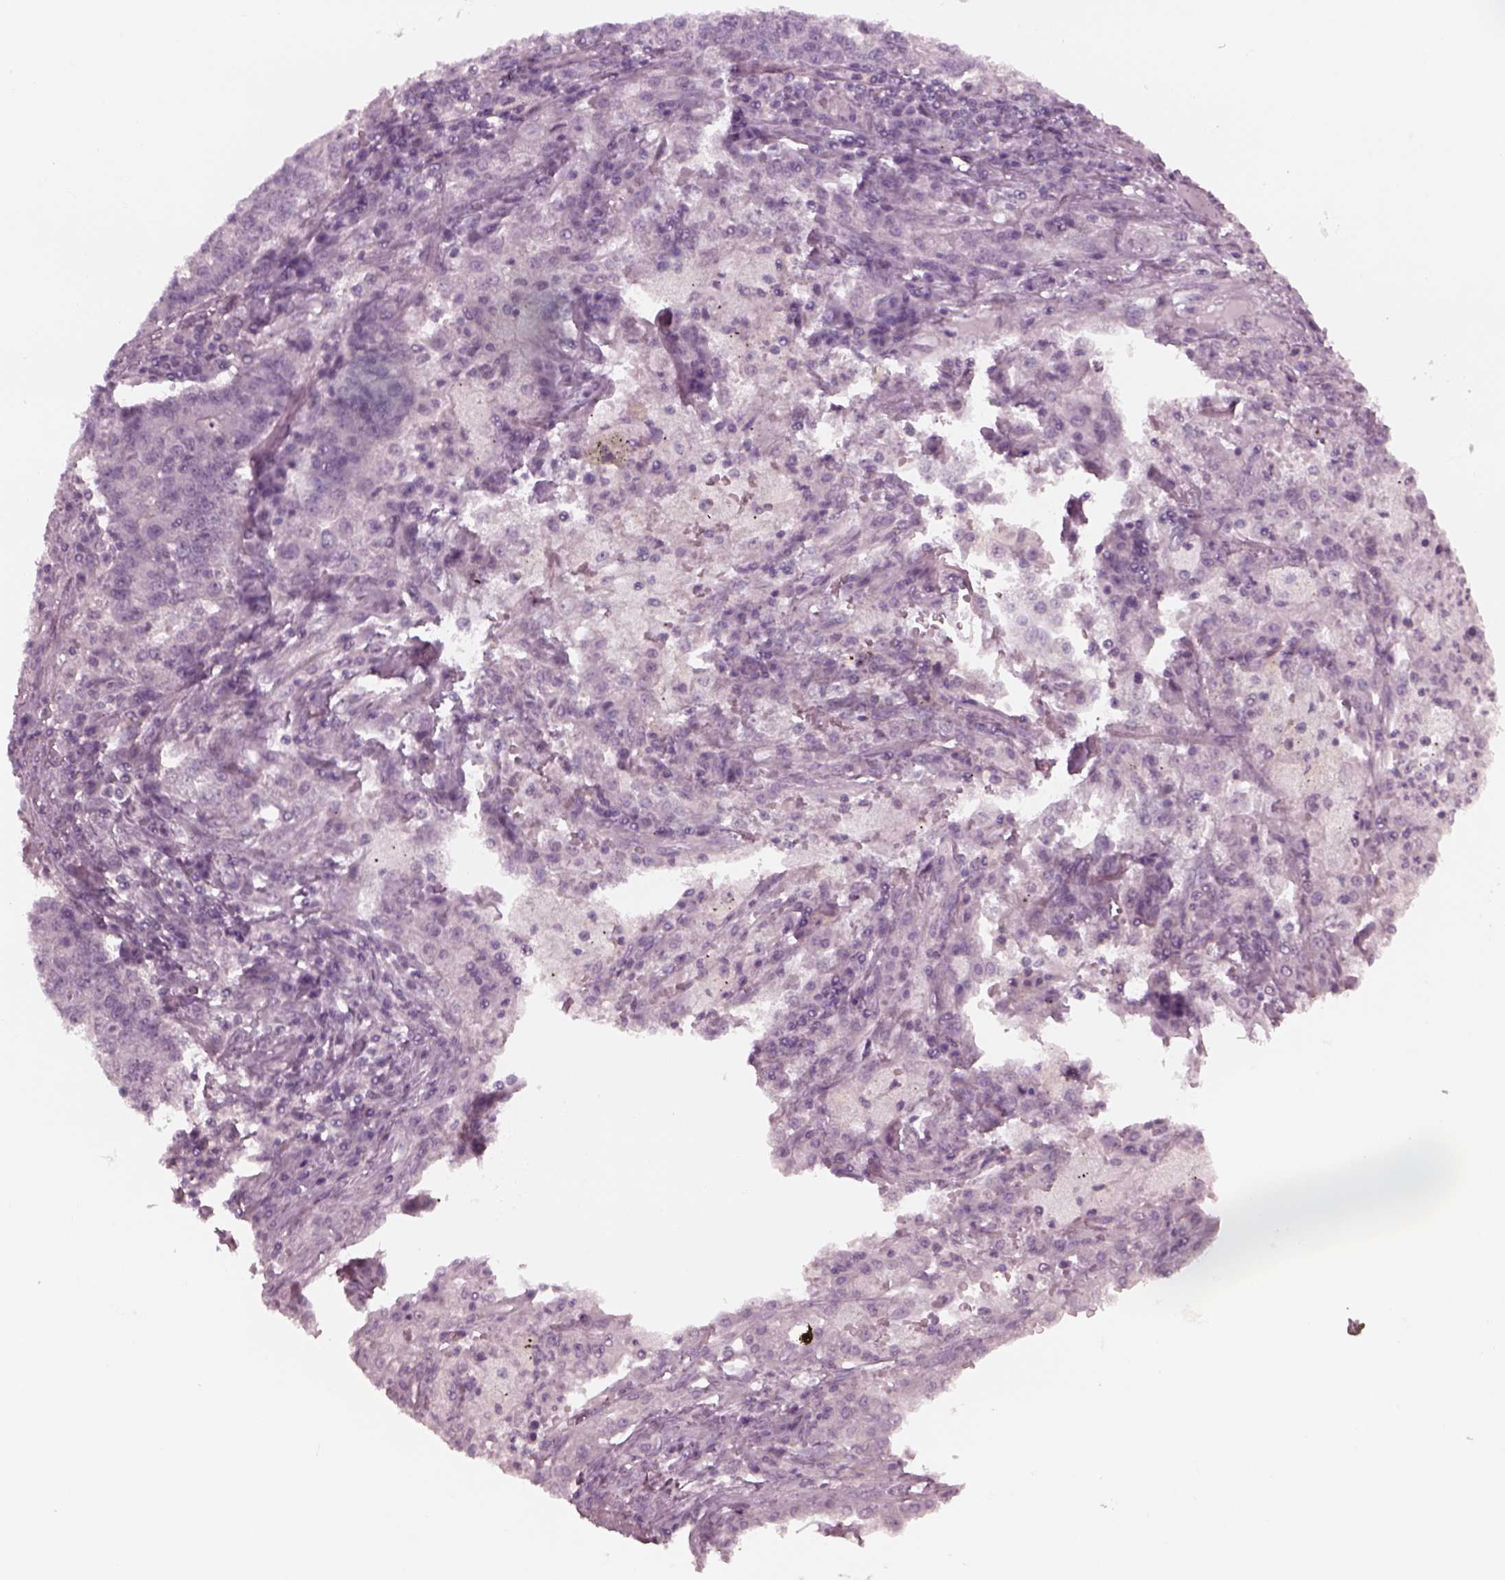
{"staining": {"intensity": "negative", "quantity": "none", "location": "none"}, "tissue": "lung cancer", "cell_type": "Tumor cells", "image_type": "cancer", "snomed": [{"axis": "morphology", "description": "Adenocarcinoma, NOS"}, {"axis": "topography", "description": "Lung"}], "caption": "DAB (3,3'-diaminobenzidine) immunohistochemical staining of human lung cancer shows no significant staining in tumor cells.", "gene": "YY2", "patient": {"sex": "male", "age": 57}}